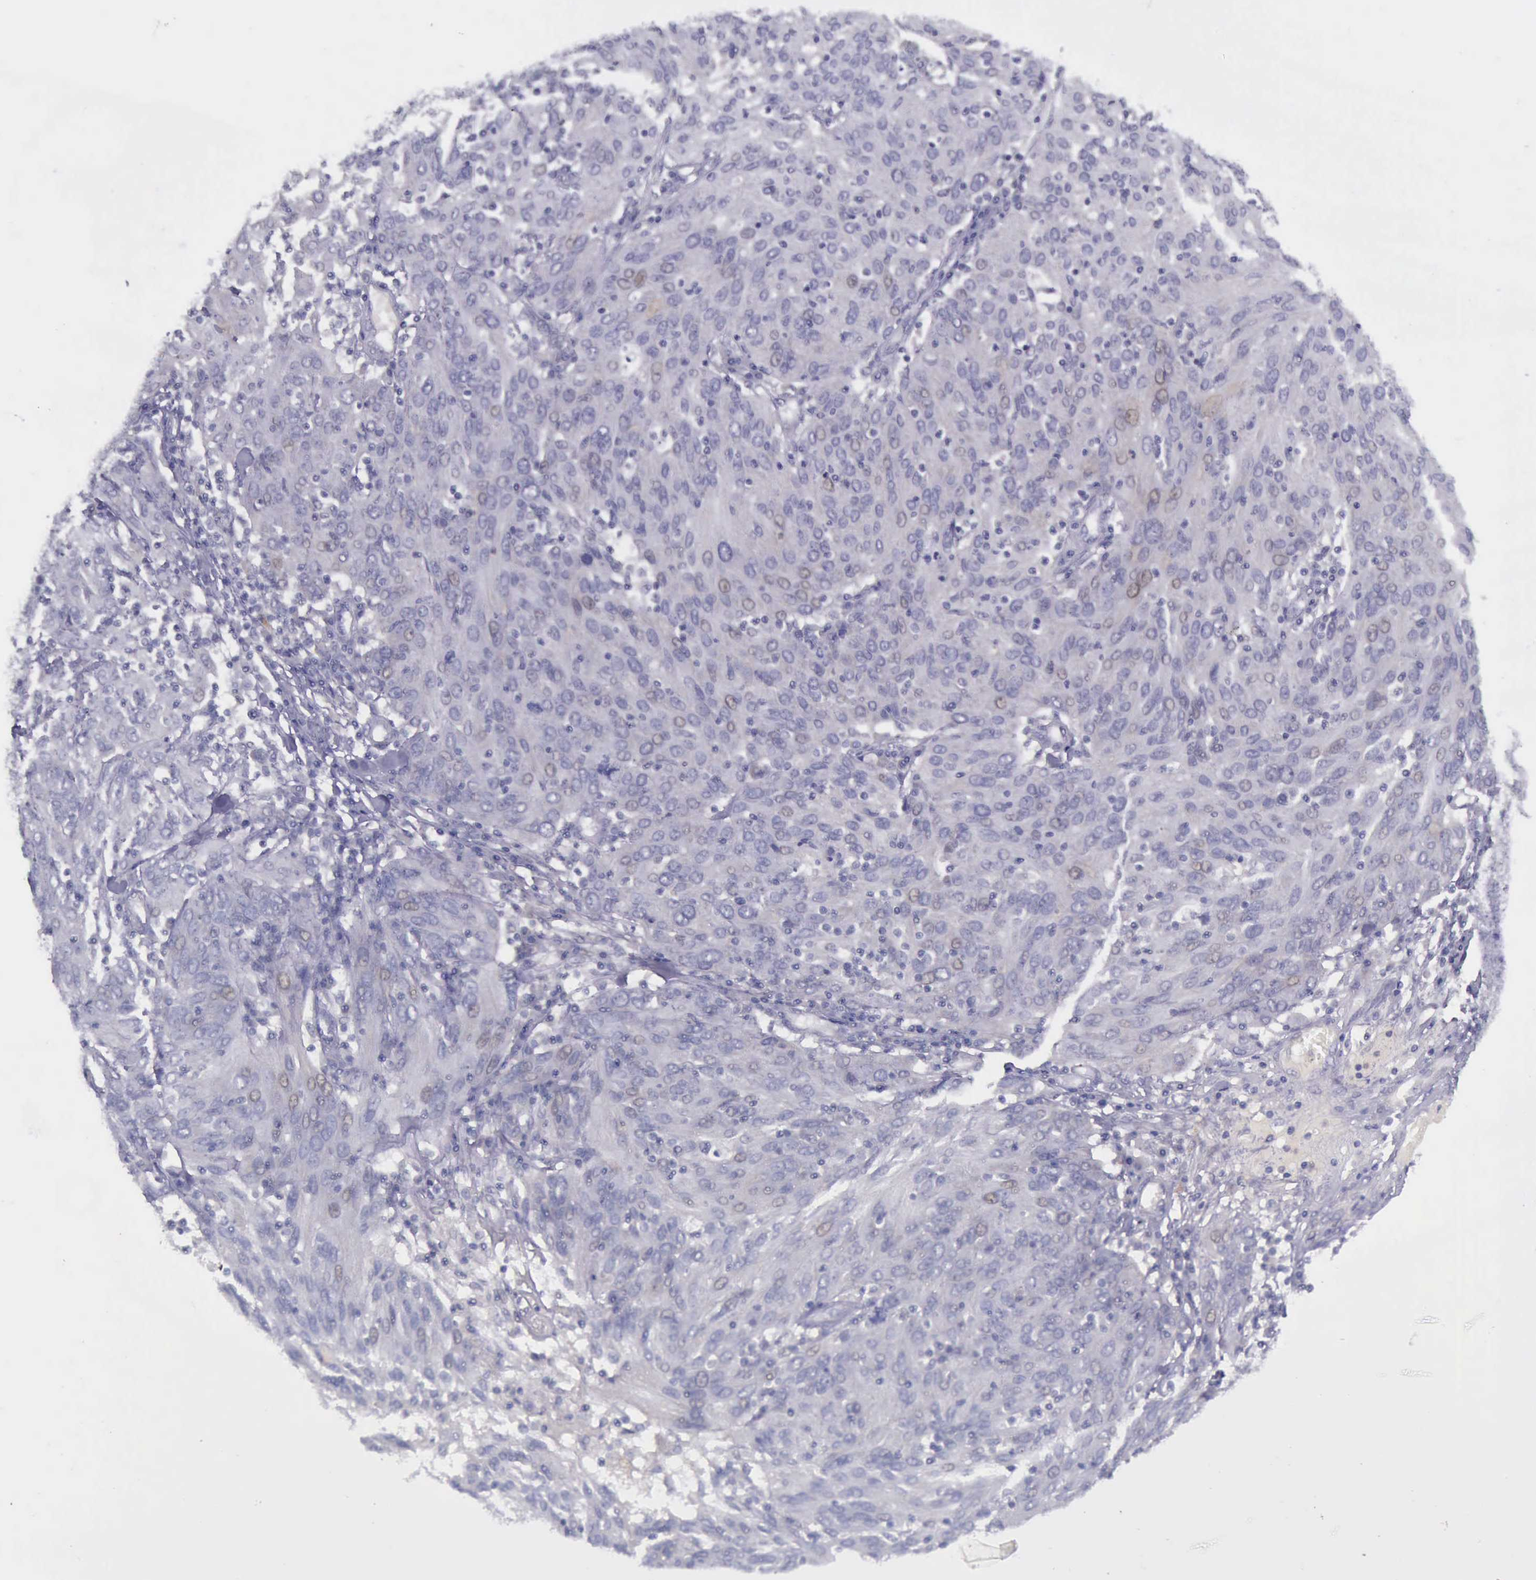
{"staining": {"intensity": "negative", "quantity": "none", "location": "none"}, "tissue": "ovarian cancer", "cell_type": "Tumor cells", "image_type": "cancer", "snomed": [{"axis": "morphology", "description": "Carcinoma, endometroid"}, {"axis": "topography", "description": "Ovary"}], "caption": "A high-resolution photomicrograph shows immunohistochemistry (IHC) staining of ovarian endometroid carcinoma, which exhibits no significant positivity in tumor cells.", "gene": "ARNT2", "patient": {"sex": "female", "age": 50}}